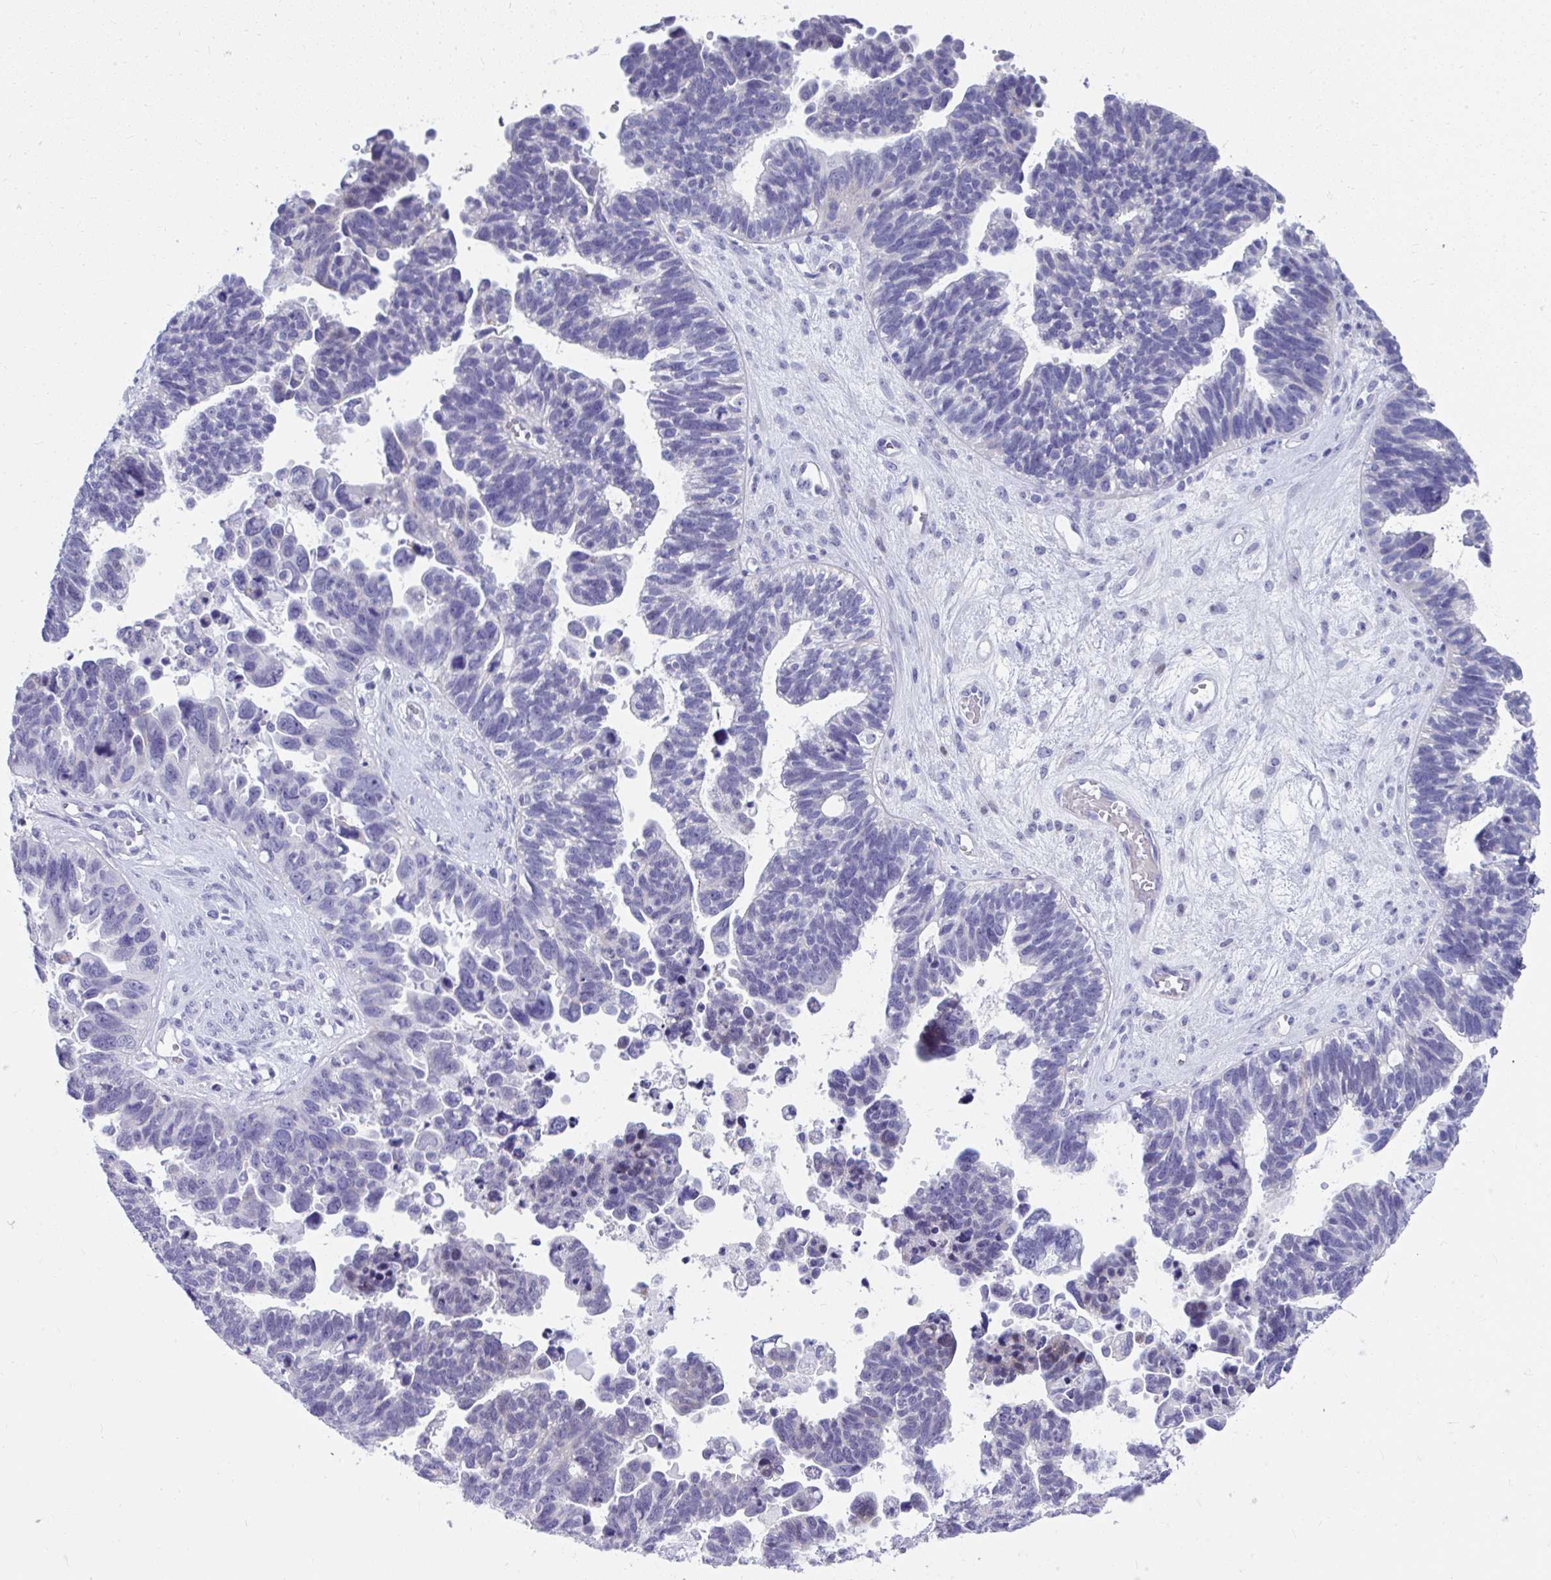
{"staining": {"intensity": "negative", "quantity": "none", "location": "none"}, "tissue": "ovarian cancer", "cell_type": "Tumor cells", "image_type": "cancer", "snomed": [{"axis": "morphology", "description": "Cystadenocarcinoma, serous, NOS"}, {"axis": "topography", "description": "Ovary"}], "caption": "Immunohistochemical staining of serous cystadenocarcinoma (ovarian) displays no significant positivity in tumor cells.", "gene": "ISL1", "patient": {"sex": "female", "age": 60}}